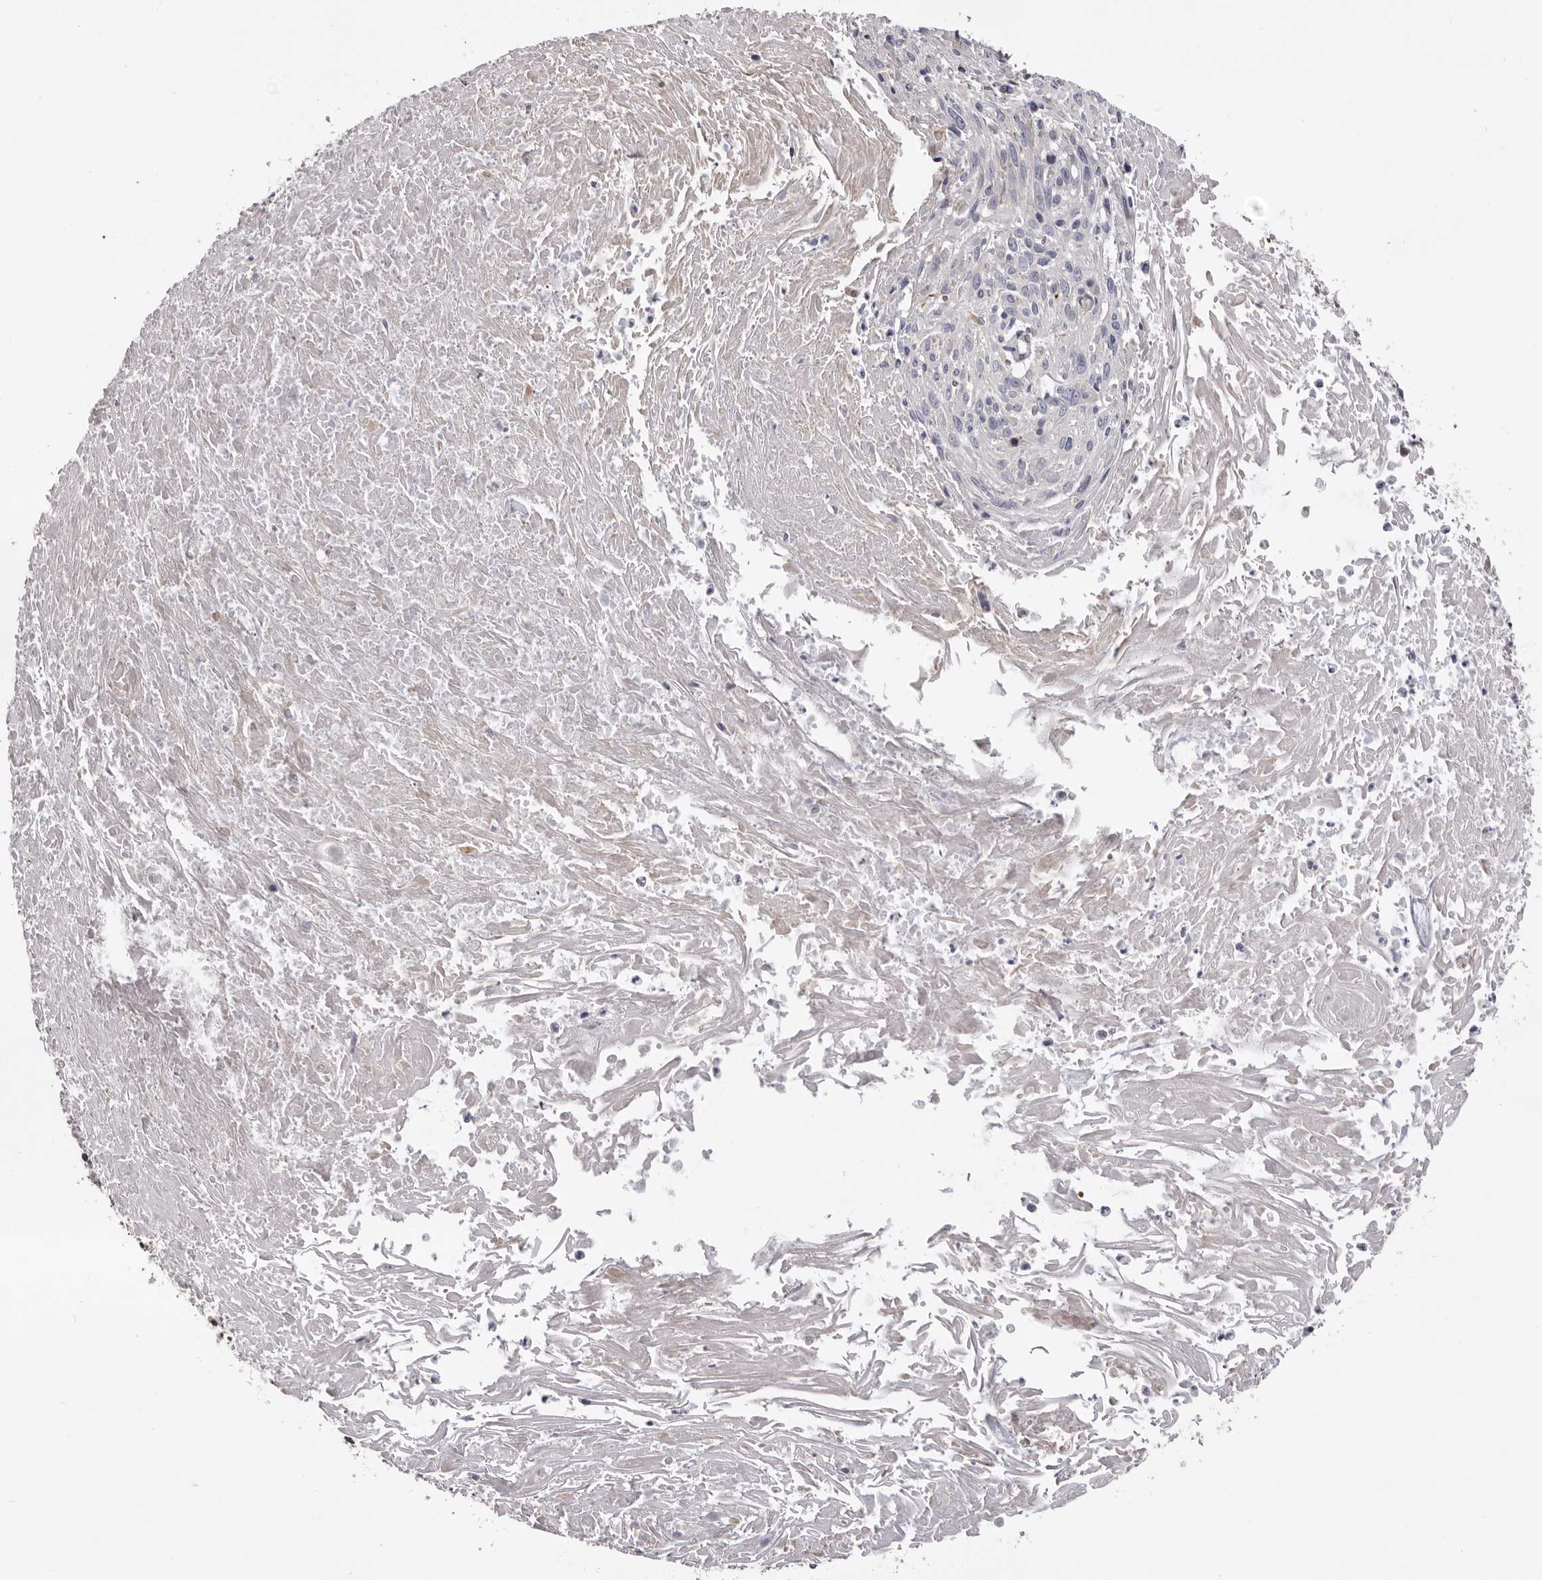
{"staining": {"intensity": "negative", "quantity": "none", "location": "none"}, "tissue": "cervical cancer", "cell_type": "Tumor cells", "image_type": "cancer", "snomed": [{"axis": "morphology", "description": "Squamous cell carcinoma, NOS"}, {"axis": "topography", "description": "Cervix"}], "caption": "The photomicrograph demonstrates no significant expression in tumor cells of cervical cancer (squamous cell carcinoma). Brightfield microscopy of immunohistochemistry stained with DAB (brown) and hematoxylin (blue), captured at high magnification.", "gene": "PIGX", "patient": {"sex": "female", "age": 51}}